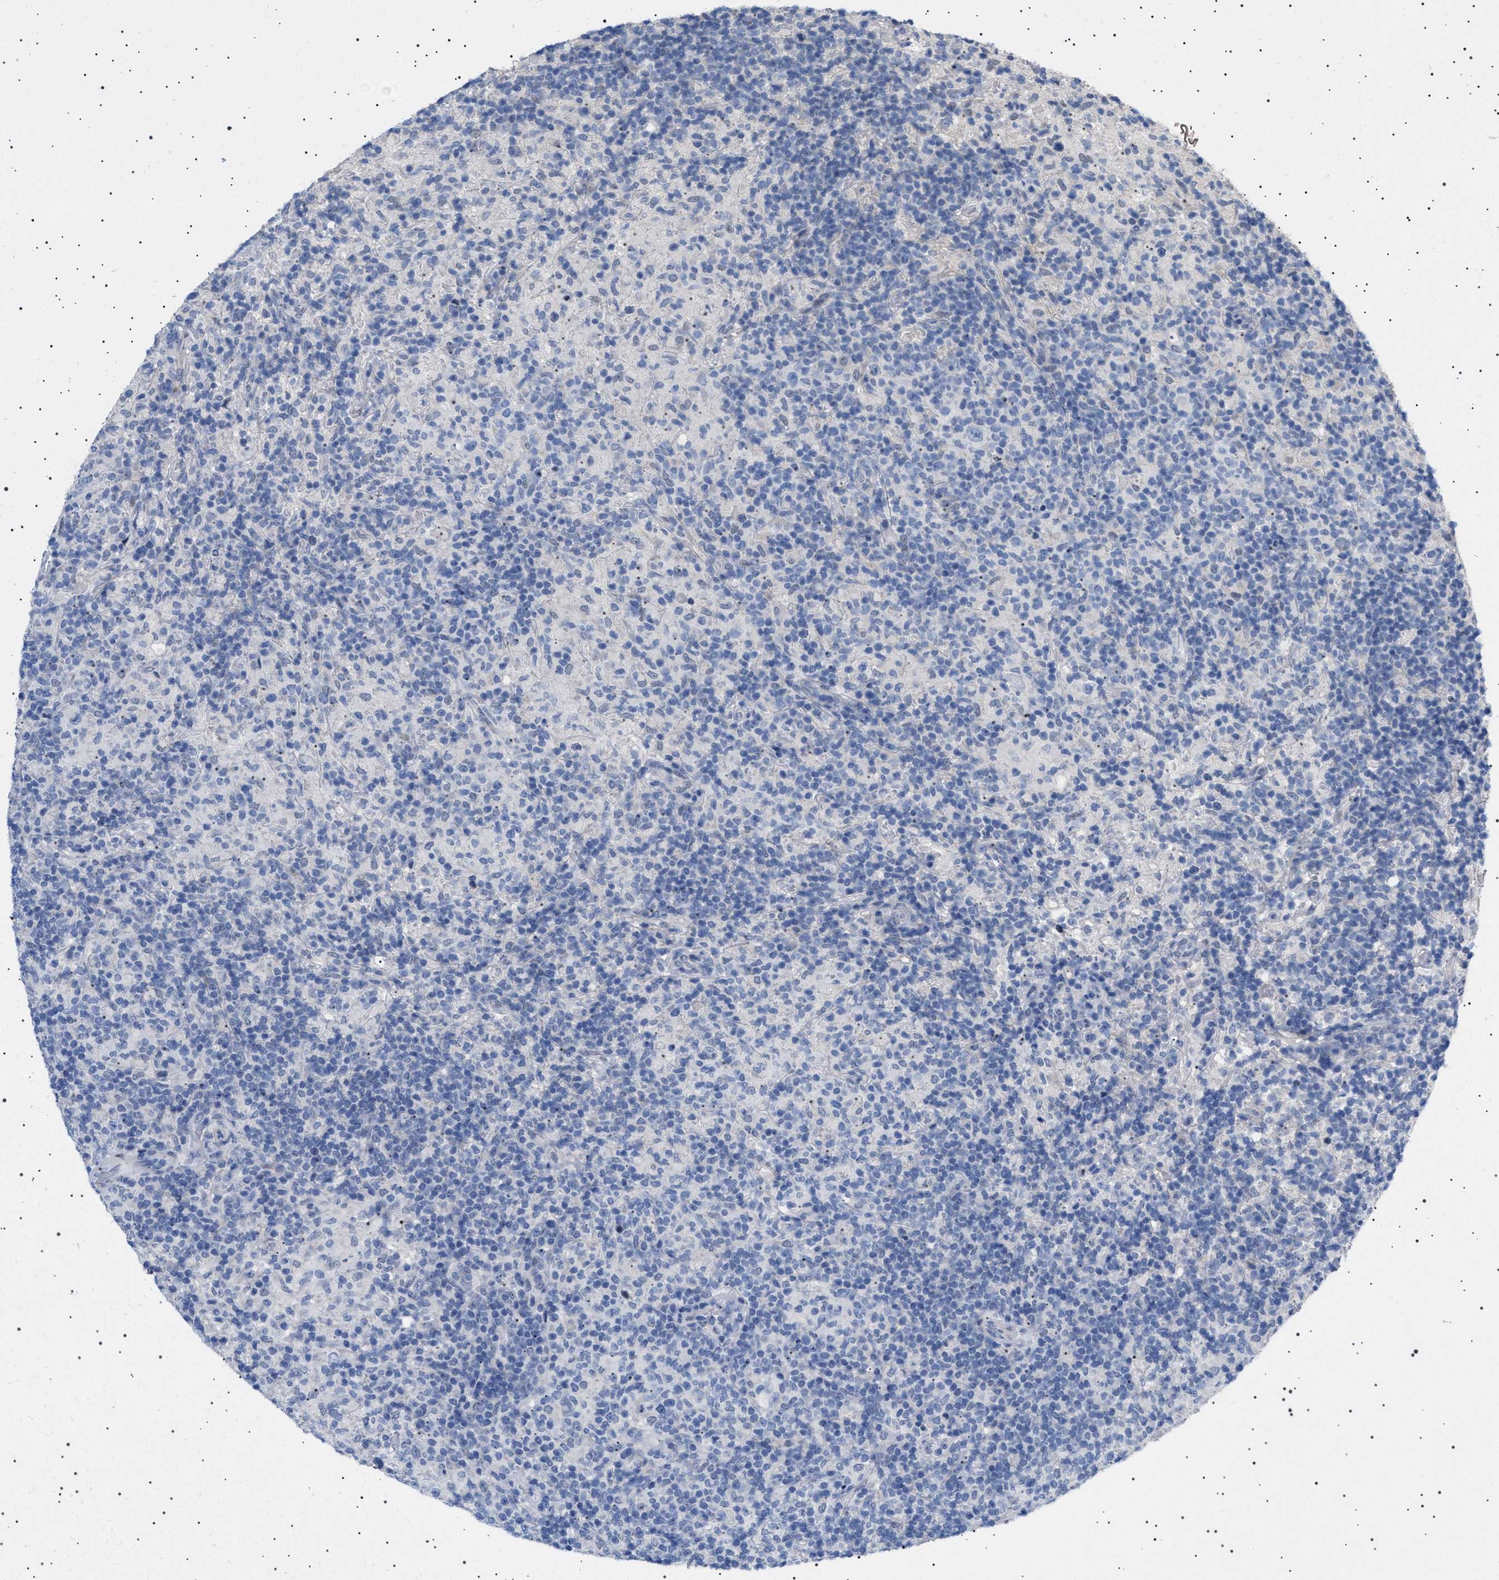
{"staining": {"intensity": "negative", "quantity": "none", "location": "none"}, "tissue": "lymphoma", "cell_type": "Tumor cells", "image_type": "cancer", "snomed": [{"axis": "morphology", "description": "Hodgkin's disease, NOS"}, {"axis": "topography", "description": "Lymph node"}], "caption": "Tumor cells are negative for brown protein staining in lymphoma. (DAB immunohistochemistry with hematoxylin counter stain).", "gene": "HTR1A", "patient": {"sex": "male", "age": 70}}